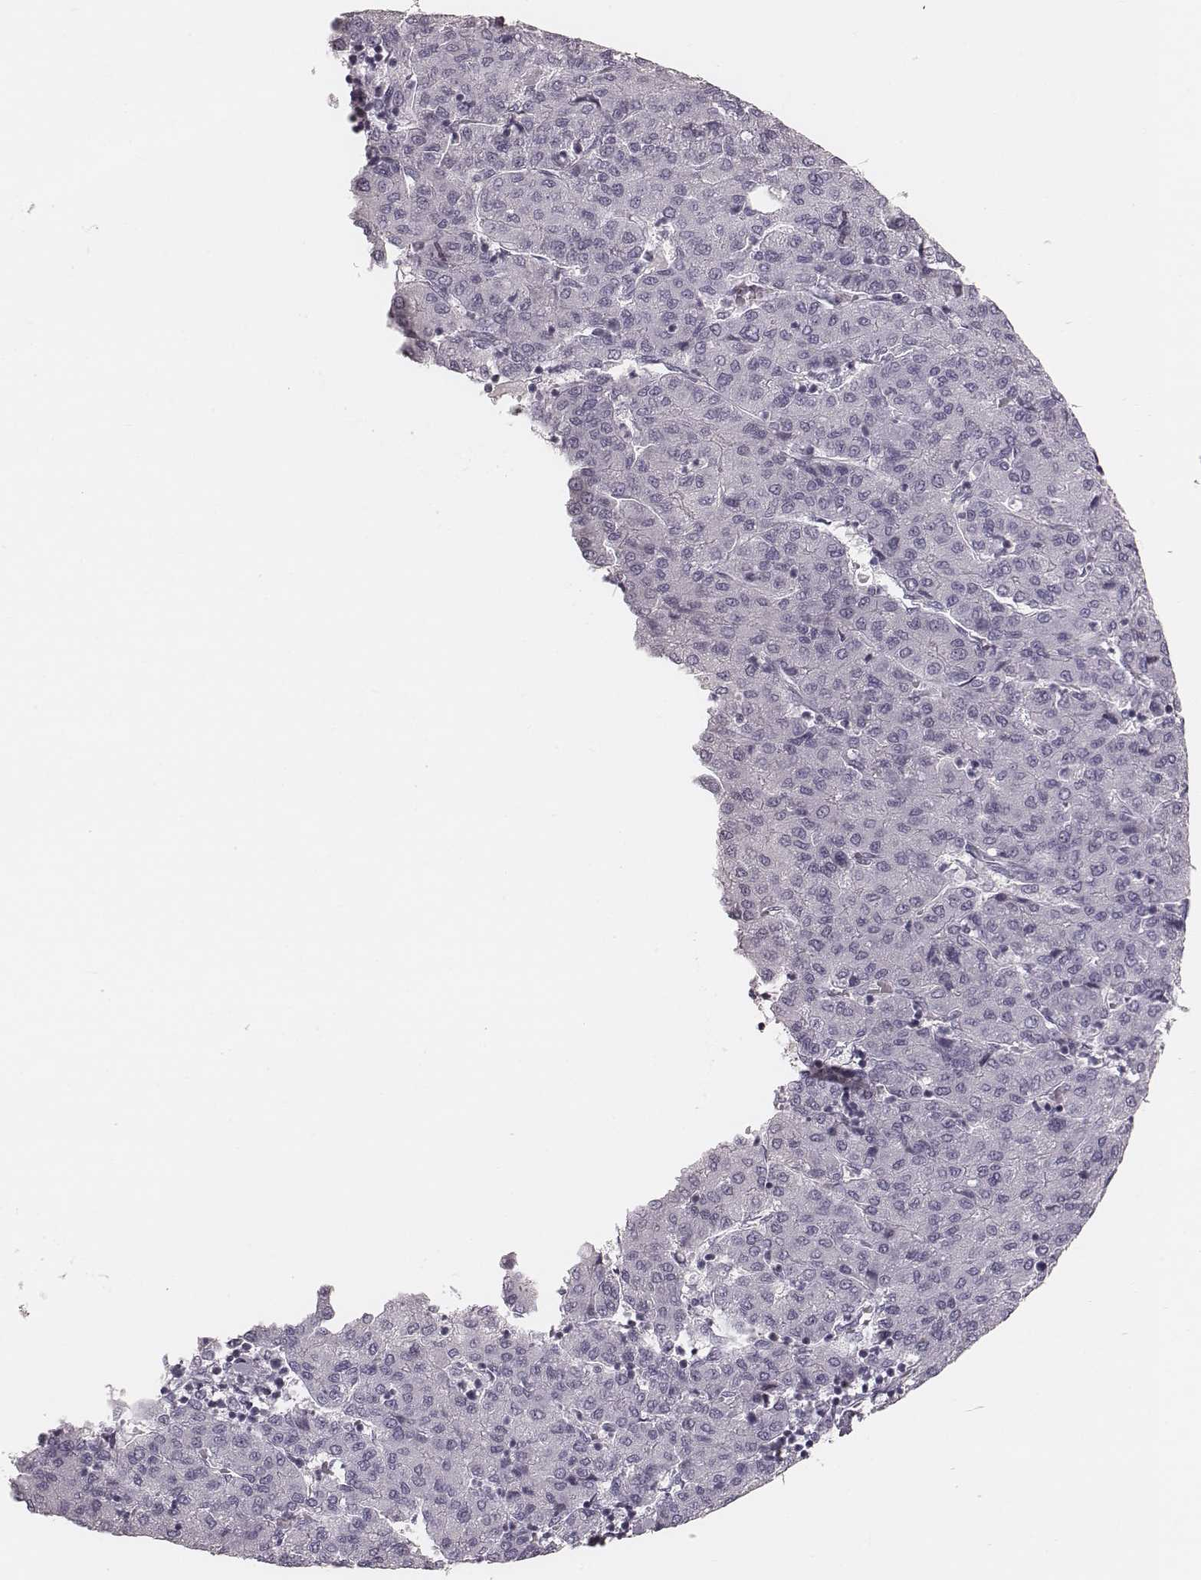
{"staining": {"intensity": "negative", "quantity": "none", "location": "none"}, "tissue": "liver cancer", "cell_type": "Tumor cells", "image_type": "cancer", "snomed": [{"axis": "morphology", "description": "Carcinoma, Hepatocellular, NOS"}, {"axis": "topography", "description": "Liver"}], "caption": "High power microscopy photomicrograph of an immunohistochemistry micrograph of liver cancer, revealing no significant expression in tumor cells. The staining was performed using DAB to visualize the protein expression in brown, while the nuclei were stained in blue with hematoxylin (Magnification: 20x).", "gene": "S100Z", "patient": {"sex": "male", "age": 65}}